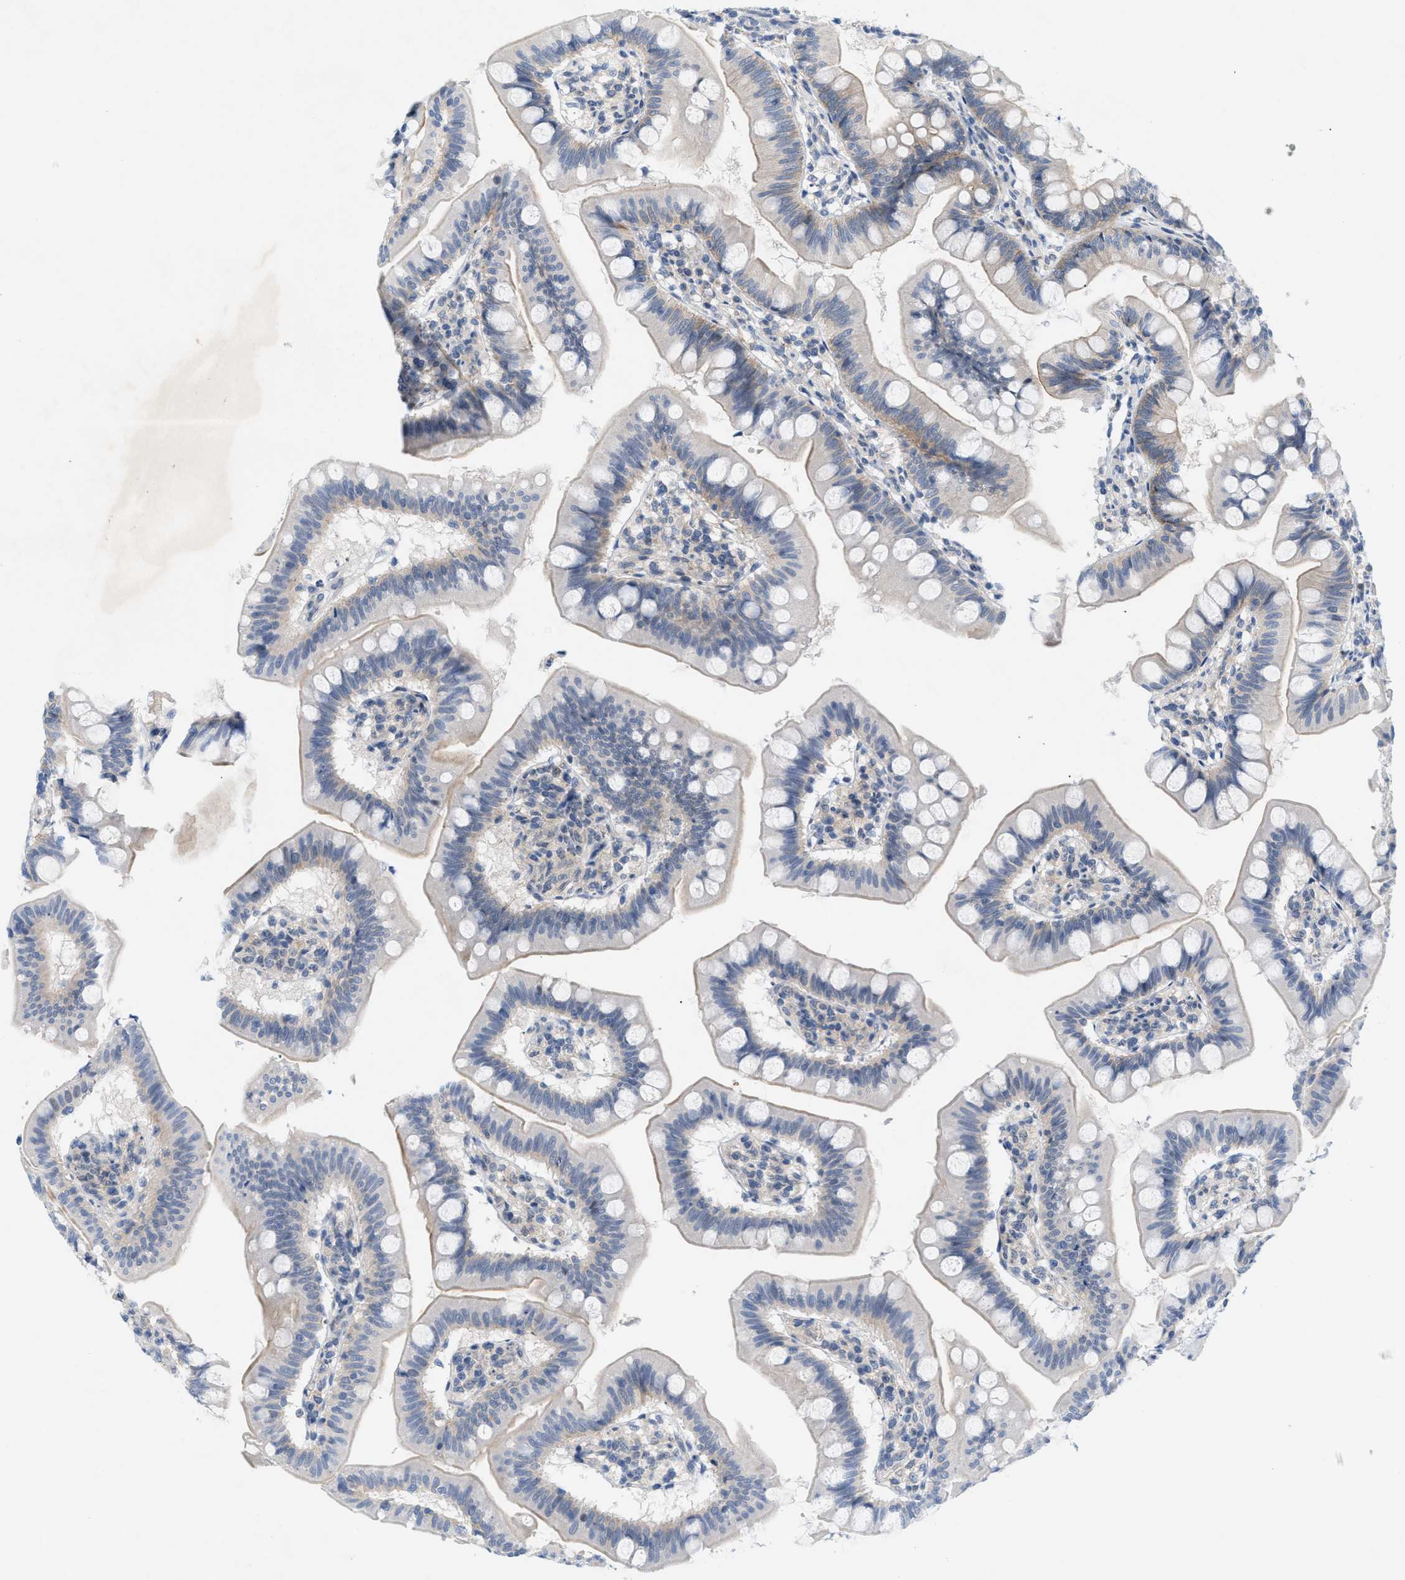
{"staining": {"intensity": "weak", "quantity": "<25%", "location": "cytoplasmic/membranous"}, "tissue": "small intestine", "cell_type": "Glandular cells", "image_type": "normal", "snomed": [{"axis": "morphology", "description": "Normal tissue, NOS"}, {"axis": "topography", "description": "Small intestine"}], "caption": "An image of small intestine stained for a protein demonstrates no brown staining in glandular cells.", "gene": "WIPI2", "patient": {"sex": "male", "age": 7}}